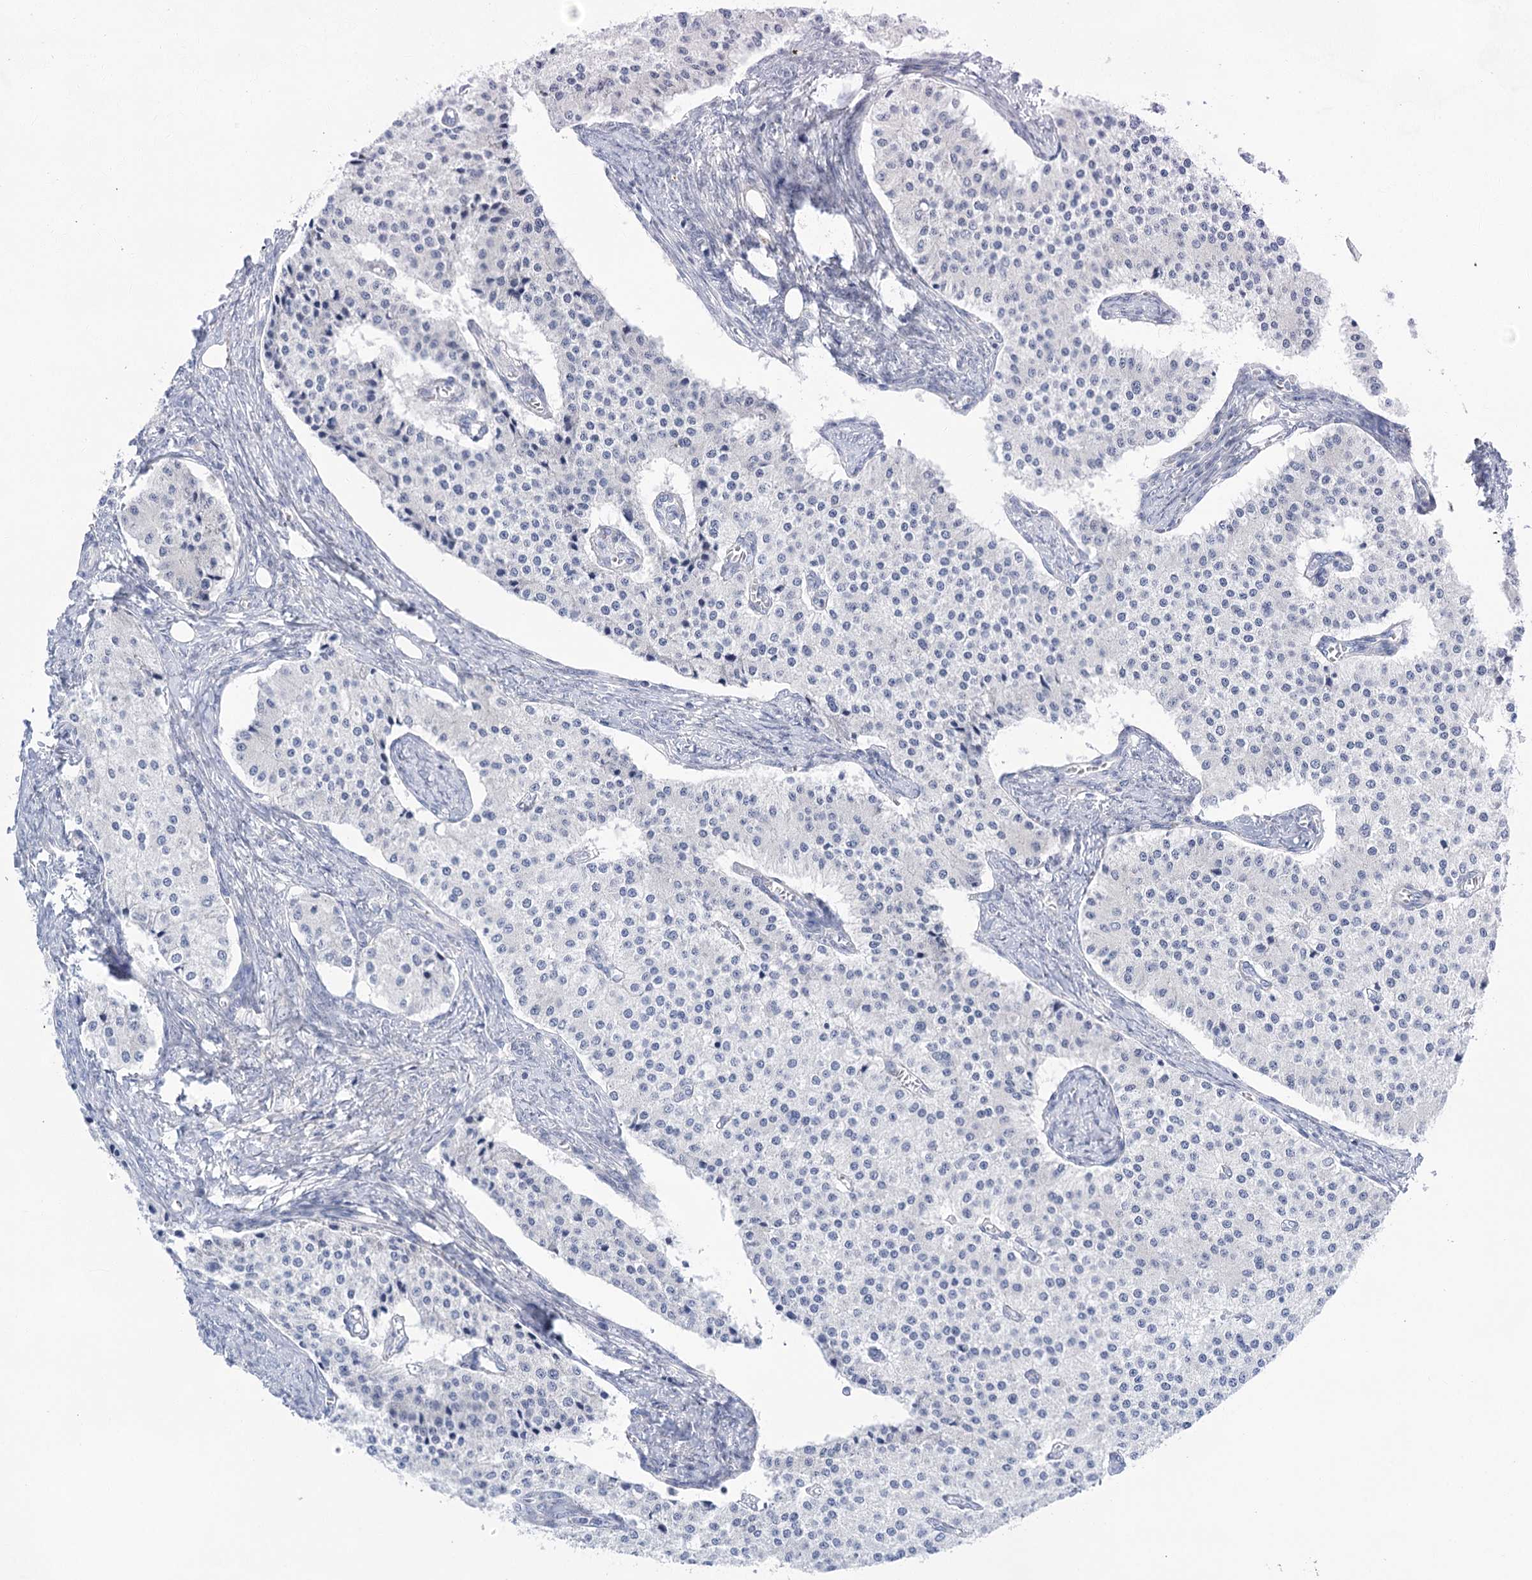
{"staining": {"intensity": "negative", "quantity": "none", "location": "none"}, "tissue": "carcinoid", "cell_type": "Tumor cells", "image_type": "cancer", "snomed": [{"axis": "morphology", "description": "Carcinoid, malignant, NOS"}, {"axis": "topography", "description": "Colon"}], "caption": "The micrograph shows no significant staining in tumor cells of malignant carcinoid. (DAB IHC with hematoxylin counter stain).", "gene": "LALBA", "patient": {"sex": "female", "age": 52}}